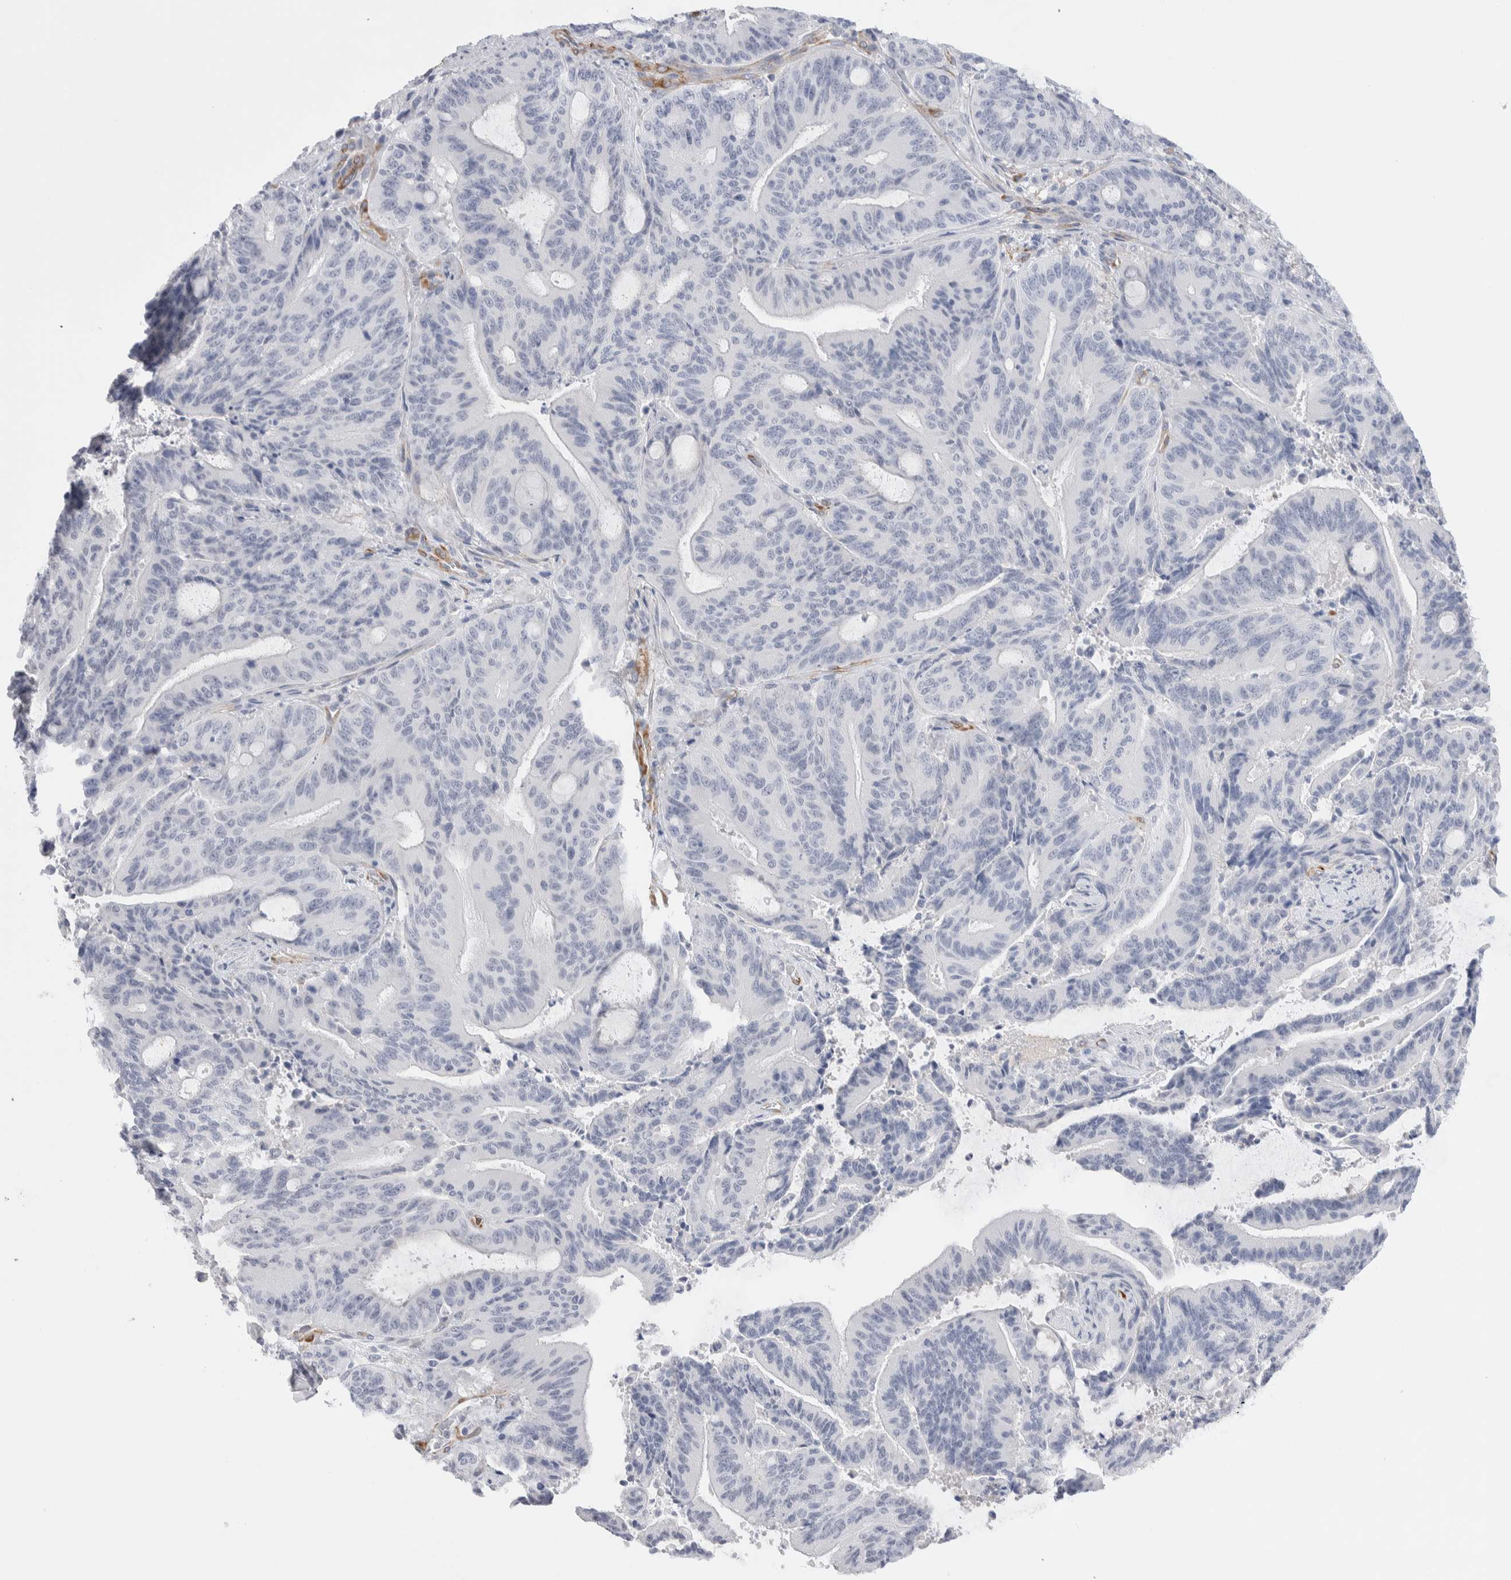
{"staining": {"intensity": "negative", "quantity": "none", "location": "none"}, "tissue": "liver cancer", "cell_type": "Tumor cells", "image_type": "cancer", "snomed": [{"axis": "morphology", "description": "Normal tissue, NOS"}, {"axis": "morphology", "description": "Cholangiocarcinoma"}, {"axis": "topography", "description": "Liver"}, {"axis": "topography", "description": "Peripheral nerve tissue"}], "caption": "Protein analysis of liver cancer shows no significant positivity in tumor cells.", "gene": "SEPTIN4", "patient": {"sex": "female", "age": 73}}